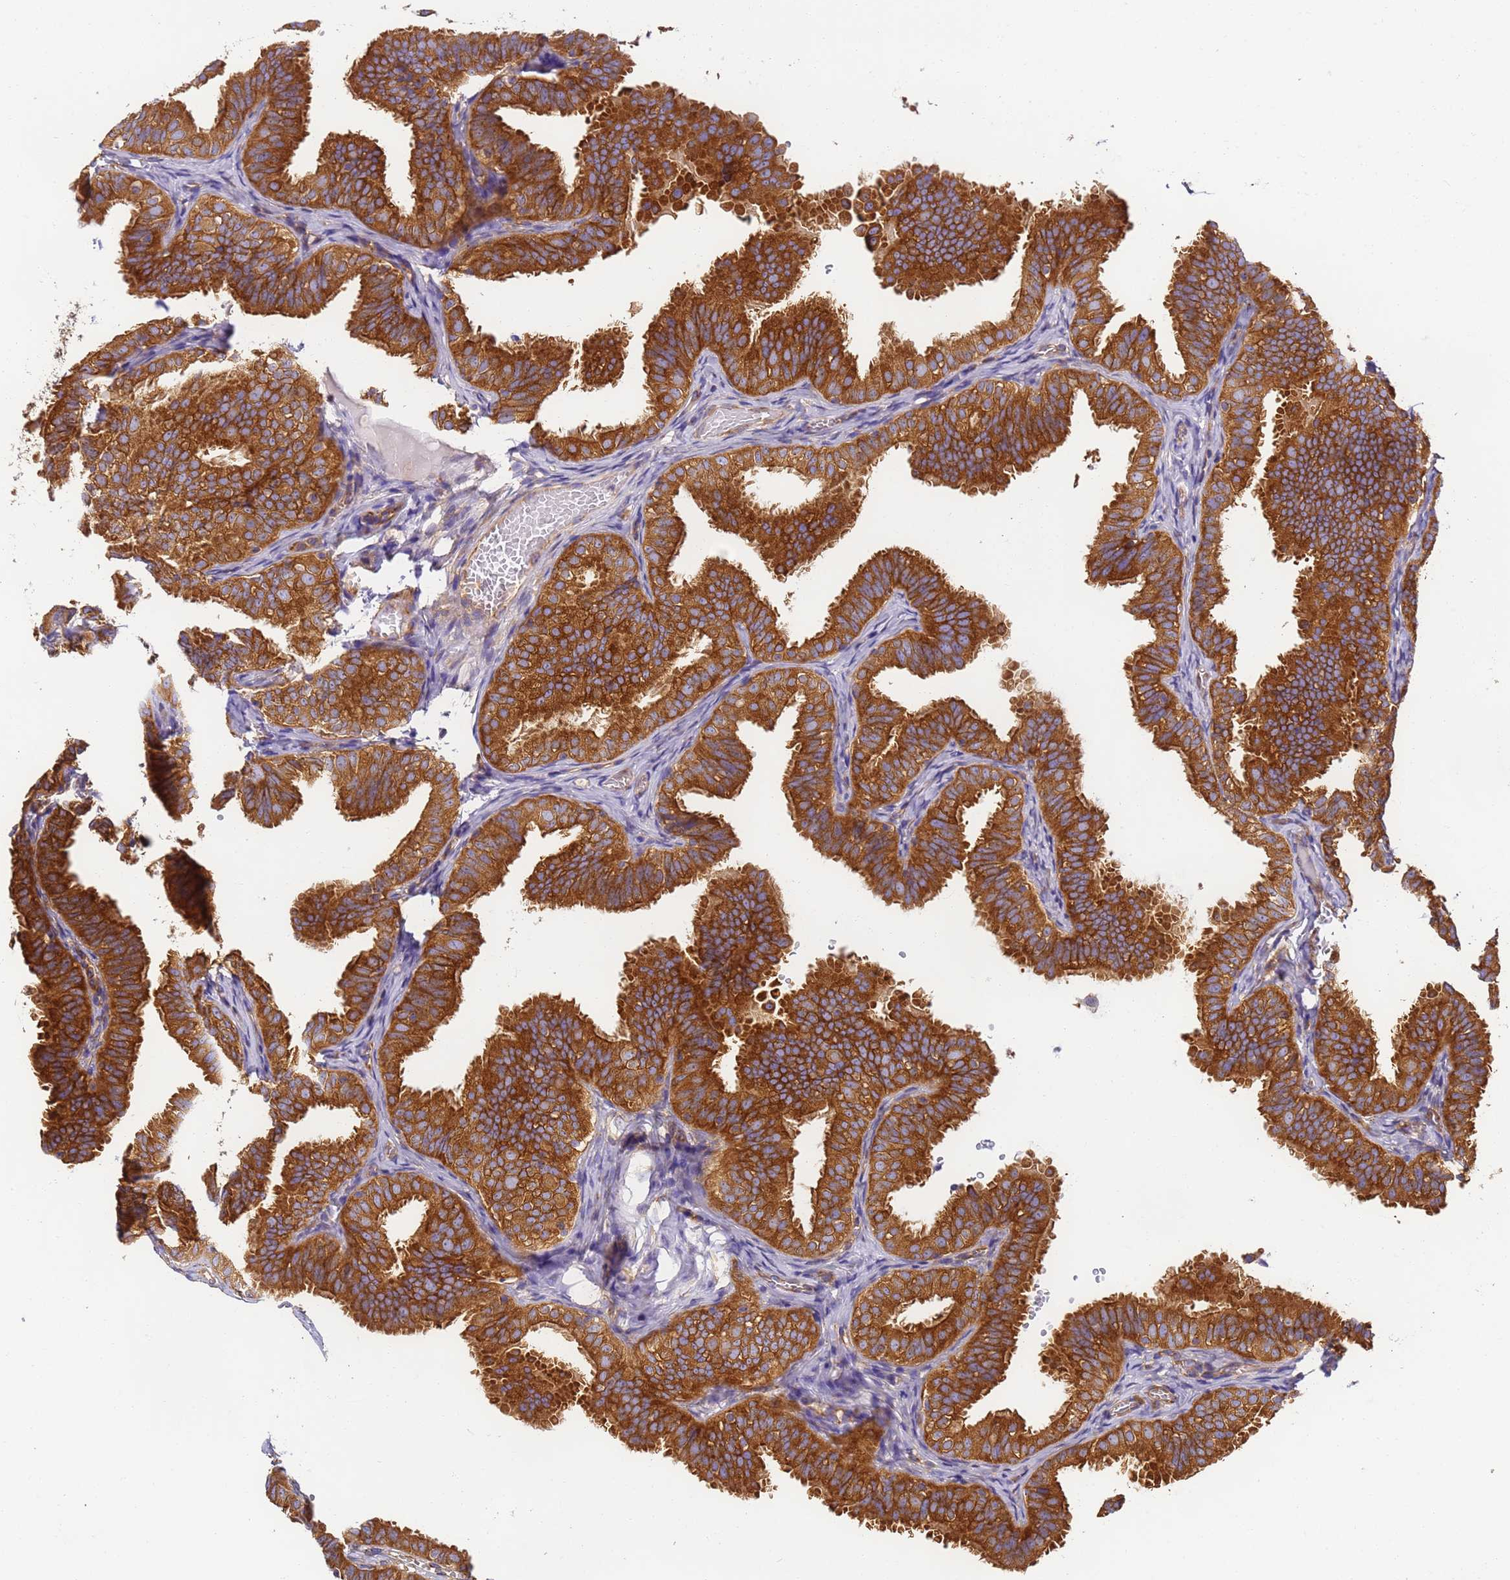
{"staining": {"intensity": "strong", "quantity": ">75%", "location": "cytoplasmic/membranous"}, "tissue": "fallopian tube", "cell_type": "Glandular cells", "image_type": "normal", "snomed": [{"axis": "morphology", "description": "Normal tissue, NOS"}, {"axis": "topography", "description": "Fallopian tube"}], "caption": "Immunohistochemistry (IHC) (DAB (3,3'-diaminobenzidine)) staining of normal fallopian tube displays strong cytoplasmic/membranous protein positivity in about >75% of glandular cells.", "gene": "DYNC1I2", "patient": {"sex": "female", "age": 35}}